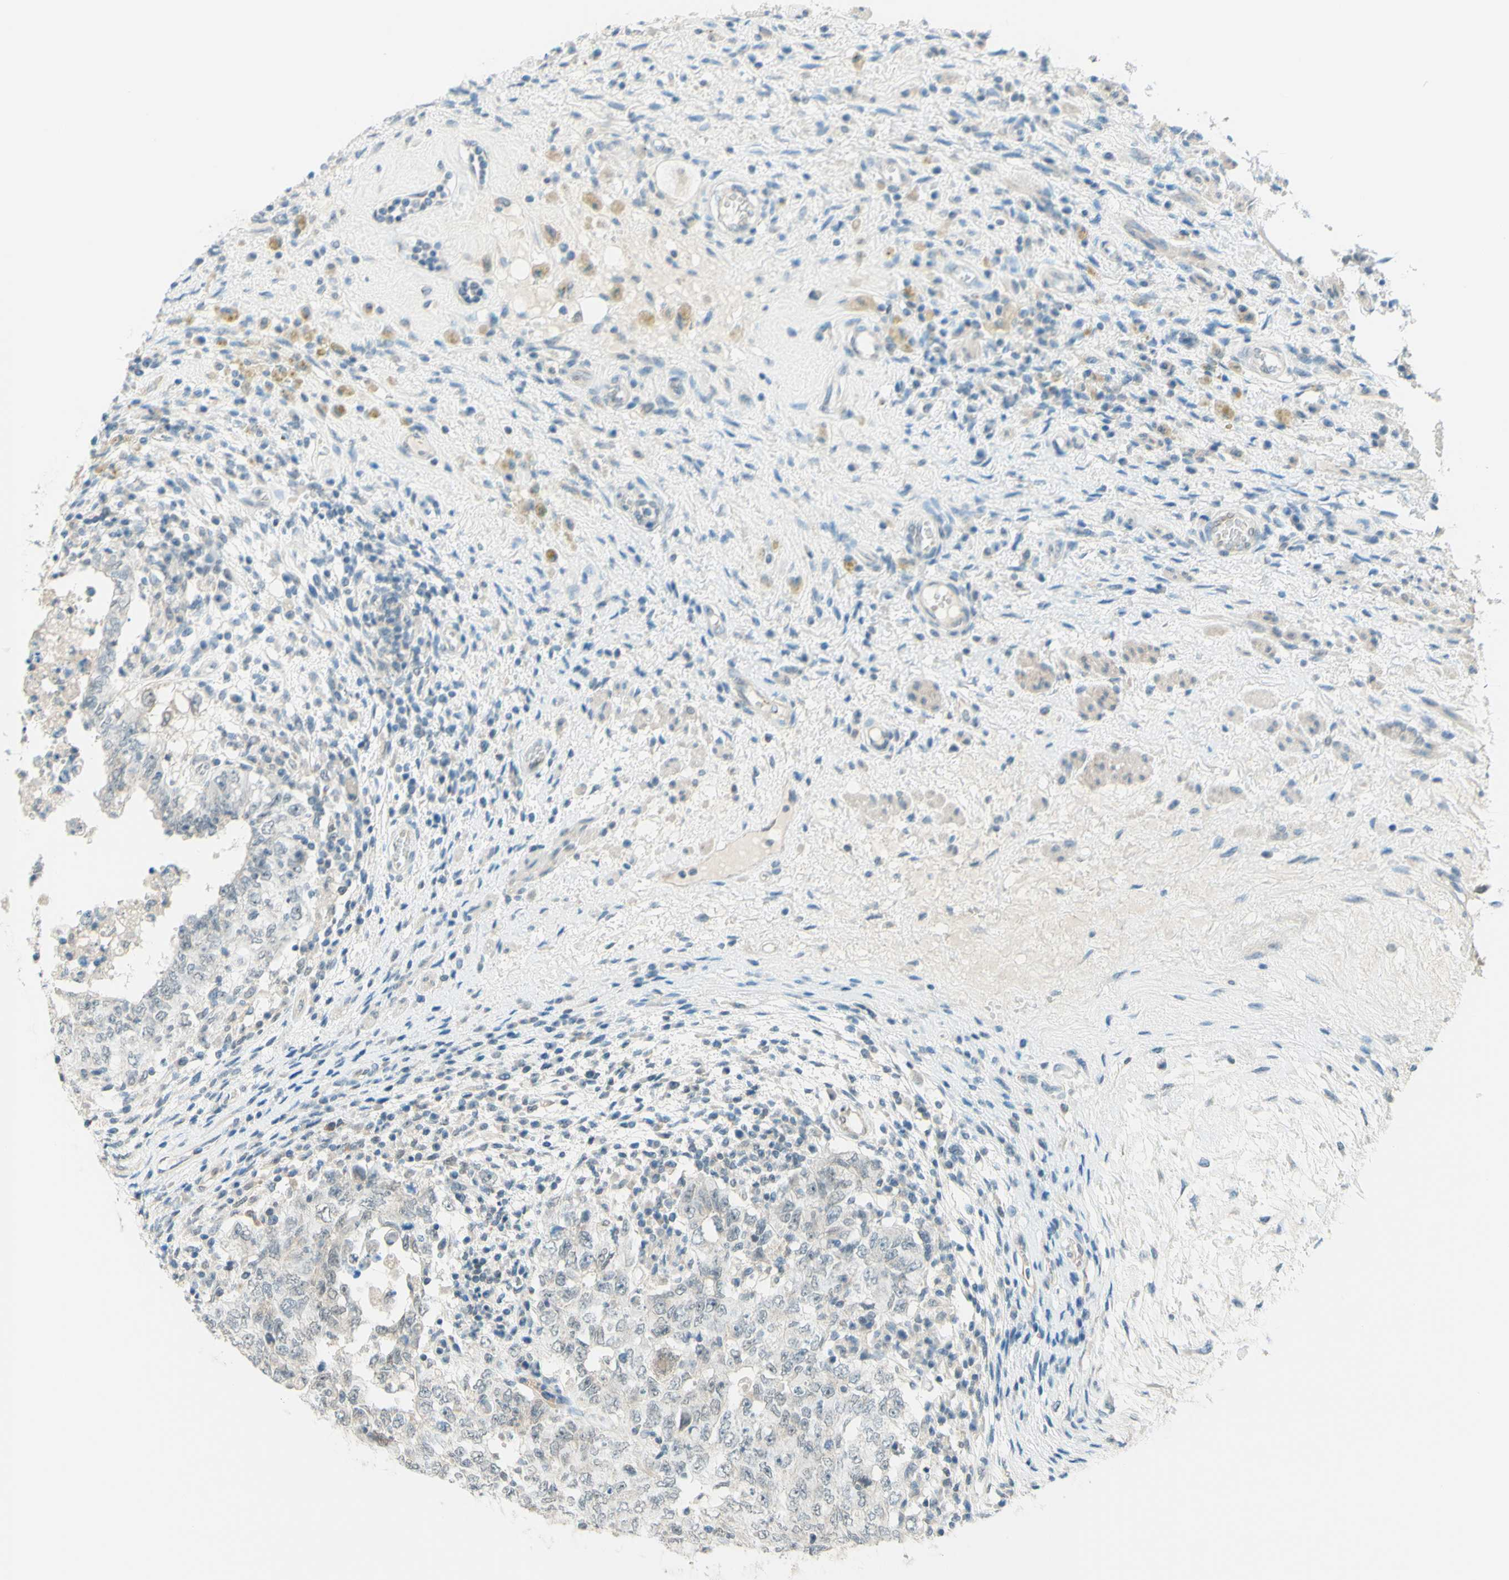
{"staining": {"intensity": "negative", "quantity": "none", "location": "none"}, "tissue": "testis cancer", "cell_type": "Tumor cells", "image_type": "cancer", "snomed": [{"axis": "morphology", "description": "Carcinoma, Embryonal, NOS"}, {"axis": "topography", "description": "Testis"}], "caption": "Immunohistochemistry histopathology image of human testis cancer stained for a protein (brown), which displays no expression in tumor cells. (DAB (3,3'-diaminobenzidine) IHC, high magnification).", "gene": "JPH1", "patient": {"sex": "male", "age": 26}}